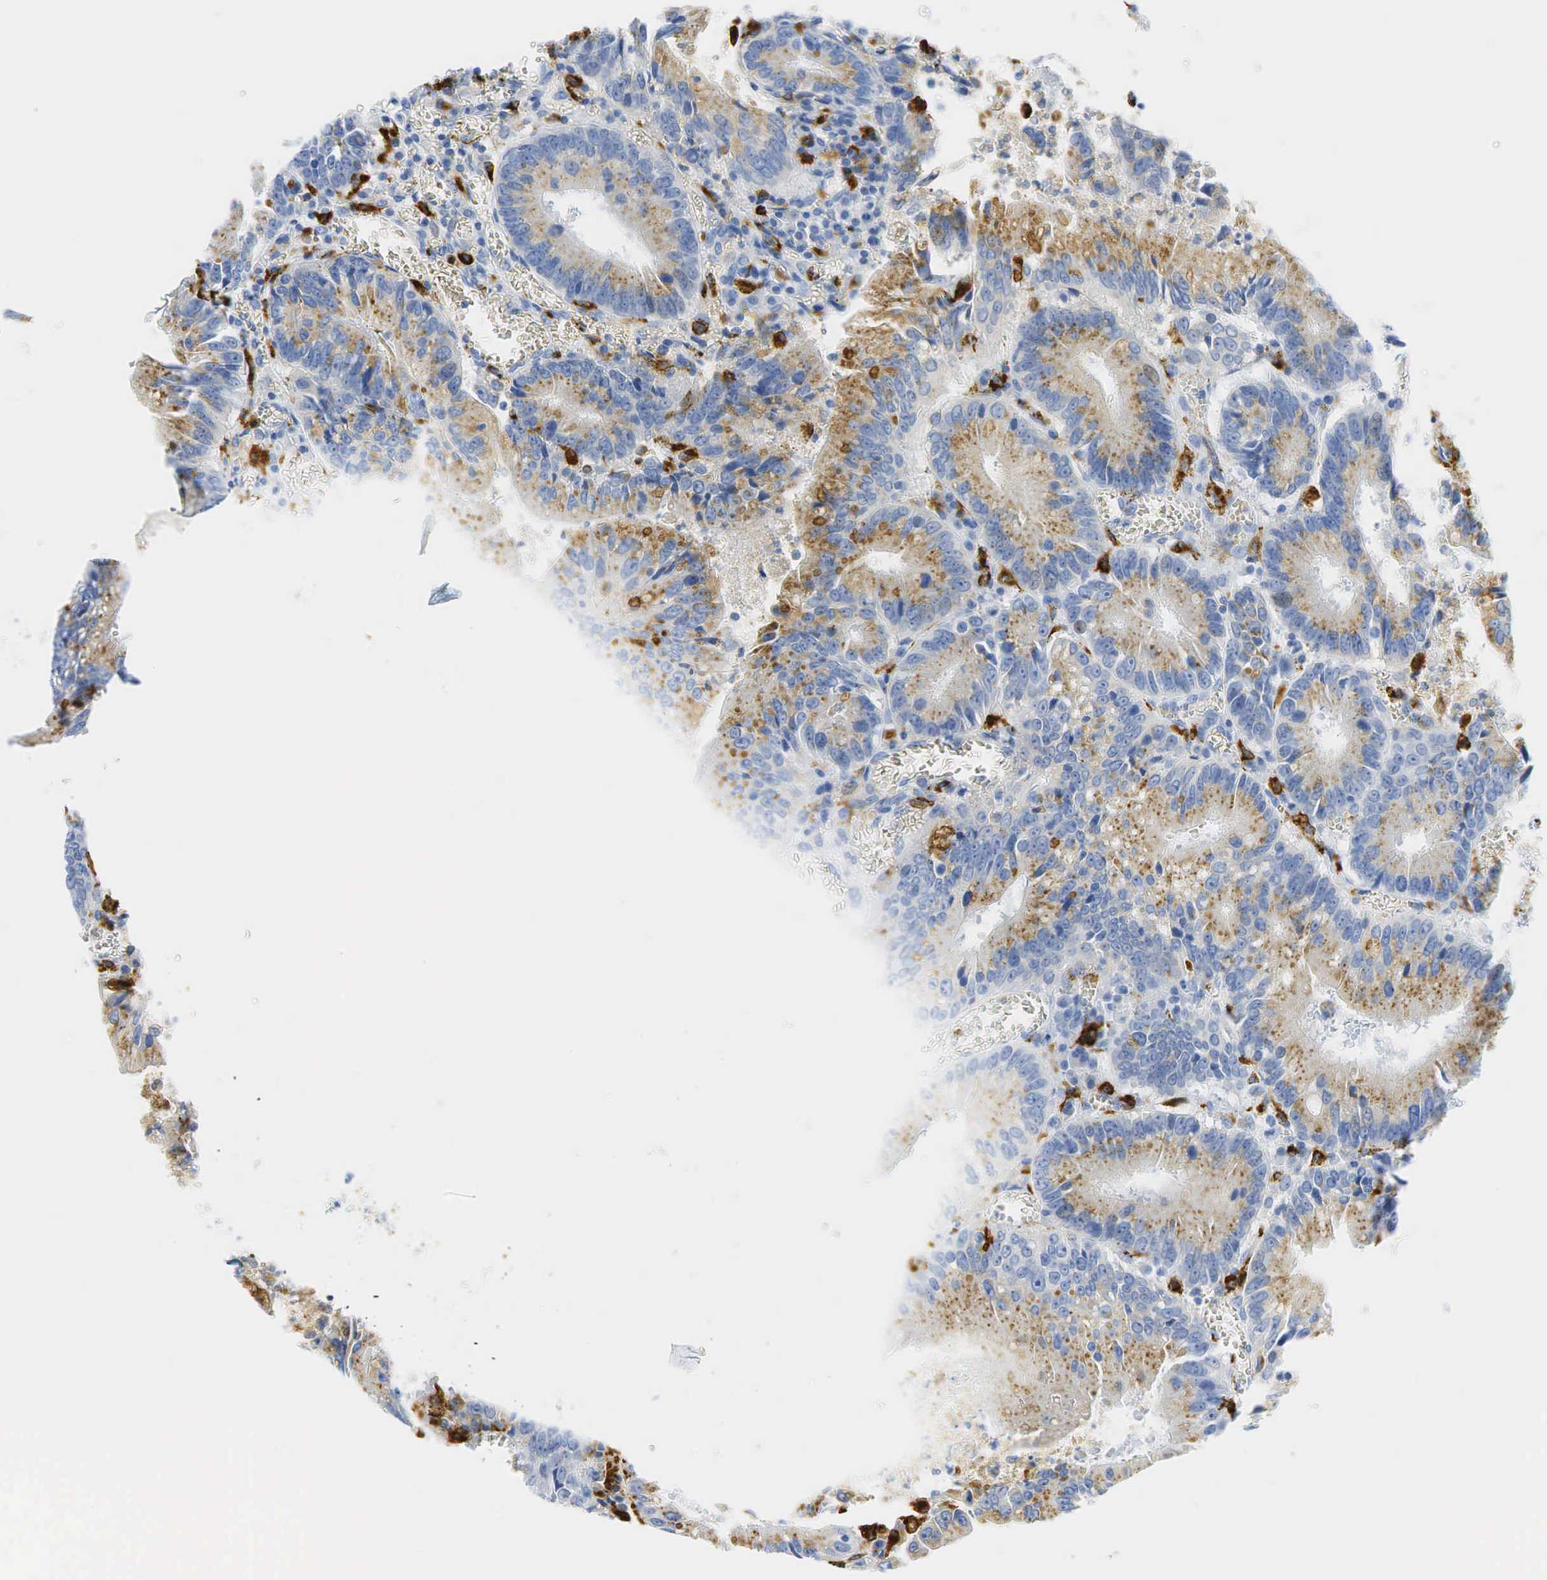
{"staining": {"intensity": "weak", "quantity": "25%-75%", "location": "cytoplasmic/membranous"}, "tissue": "colorectal cancer", "cell_type": "Tumor cells", "image_type": "cancer", "snomed": [{"axis": "morphology", "description": "Adenocarcinoma, NOS"}, {"axis": "topography", "description": "Rectum"}], "caption": "A low amount of weak cytoplasmic/membranous staining is identified in about 25%-75% of tumor cells in colorectal cancer (adenocarcinoma) tissue. The staining was performed using DAB, with brown indicating positive protein expression. Nuclei are stained blue with hematoxylin.", "gene": "CD68", "patient": {"sex": "female", "age": 81}}